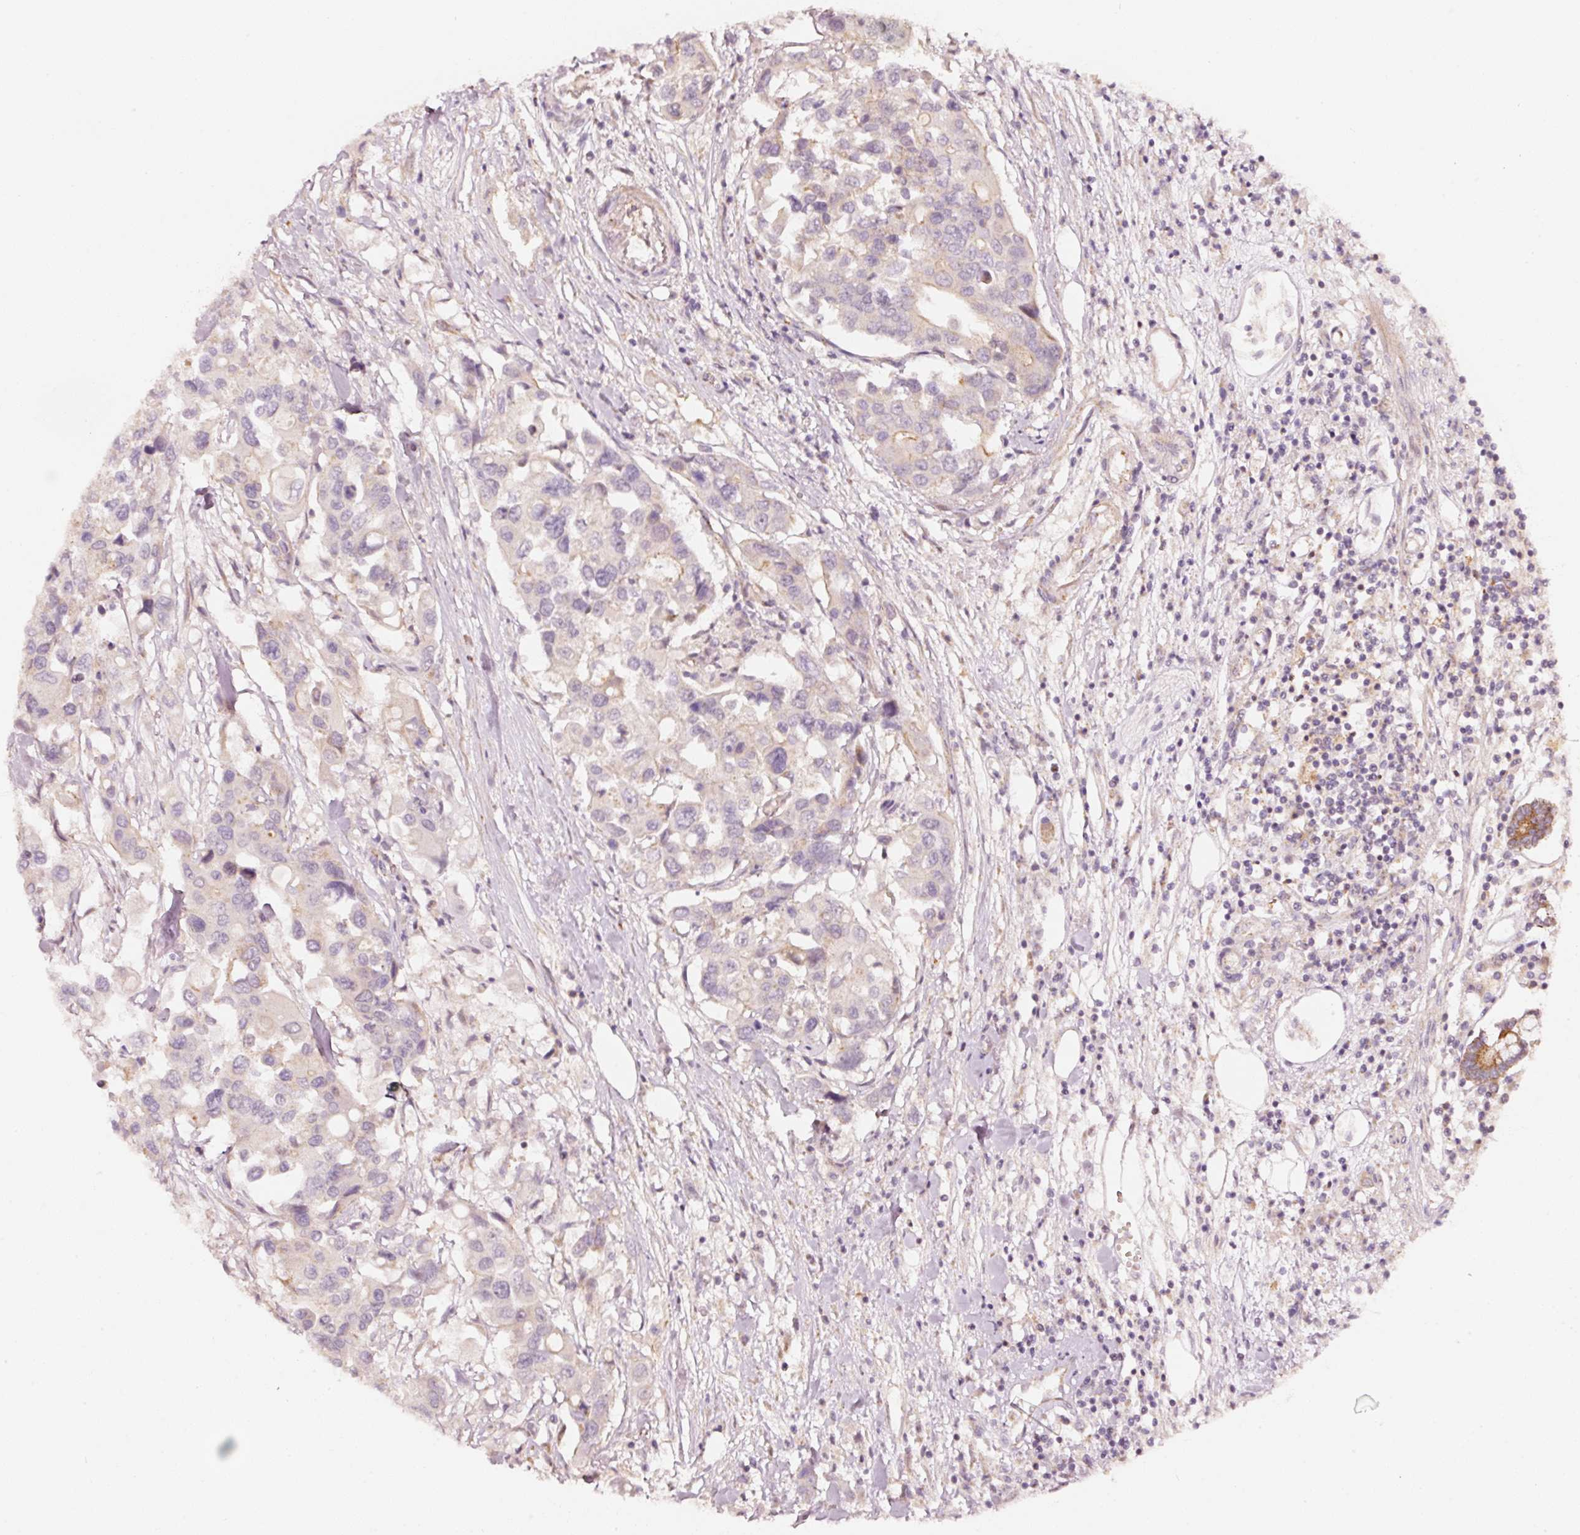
{"staining": {"intensity": "negative", "quantity": "none", "location": "none"}, "tissue": "colorectal cancer", "cell_type": "Tumor cells", "image_type": "cancer", "snomed": [{"axis": "morphology", "description": "Adenocarcinoma, NOS"}, {"axis": "topography", "description": "Colon"}], "caption": "IHC micrograph of neoplastic tissue: adenocarcinoma (colorectal) stained with DAB demonstrates no significant protein positivity in tumor cells.", "gene": "ARHGAP22", "patient": {"sex": "male", "age": 77}}